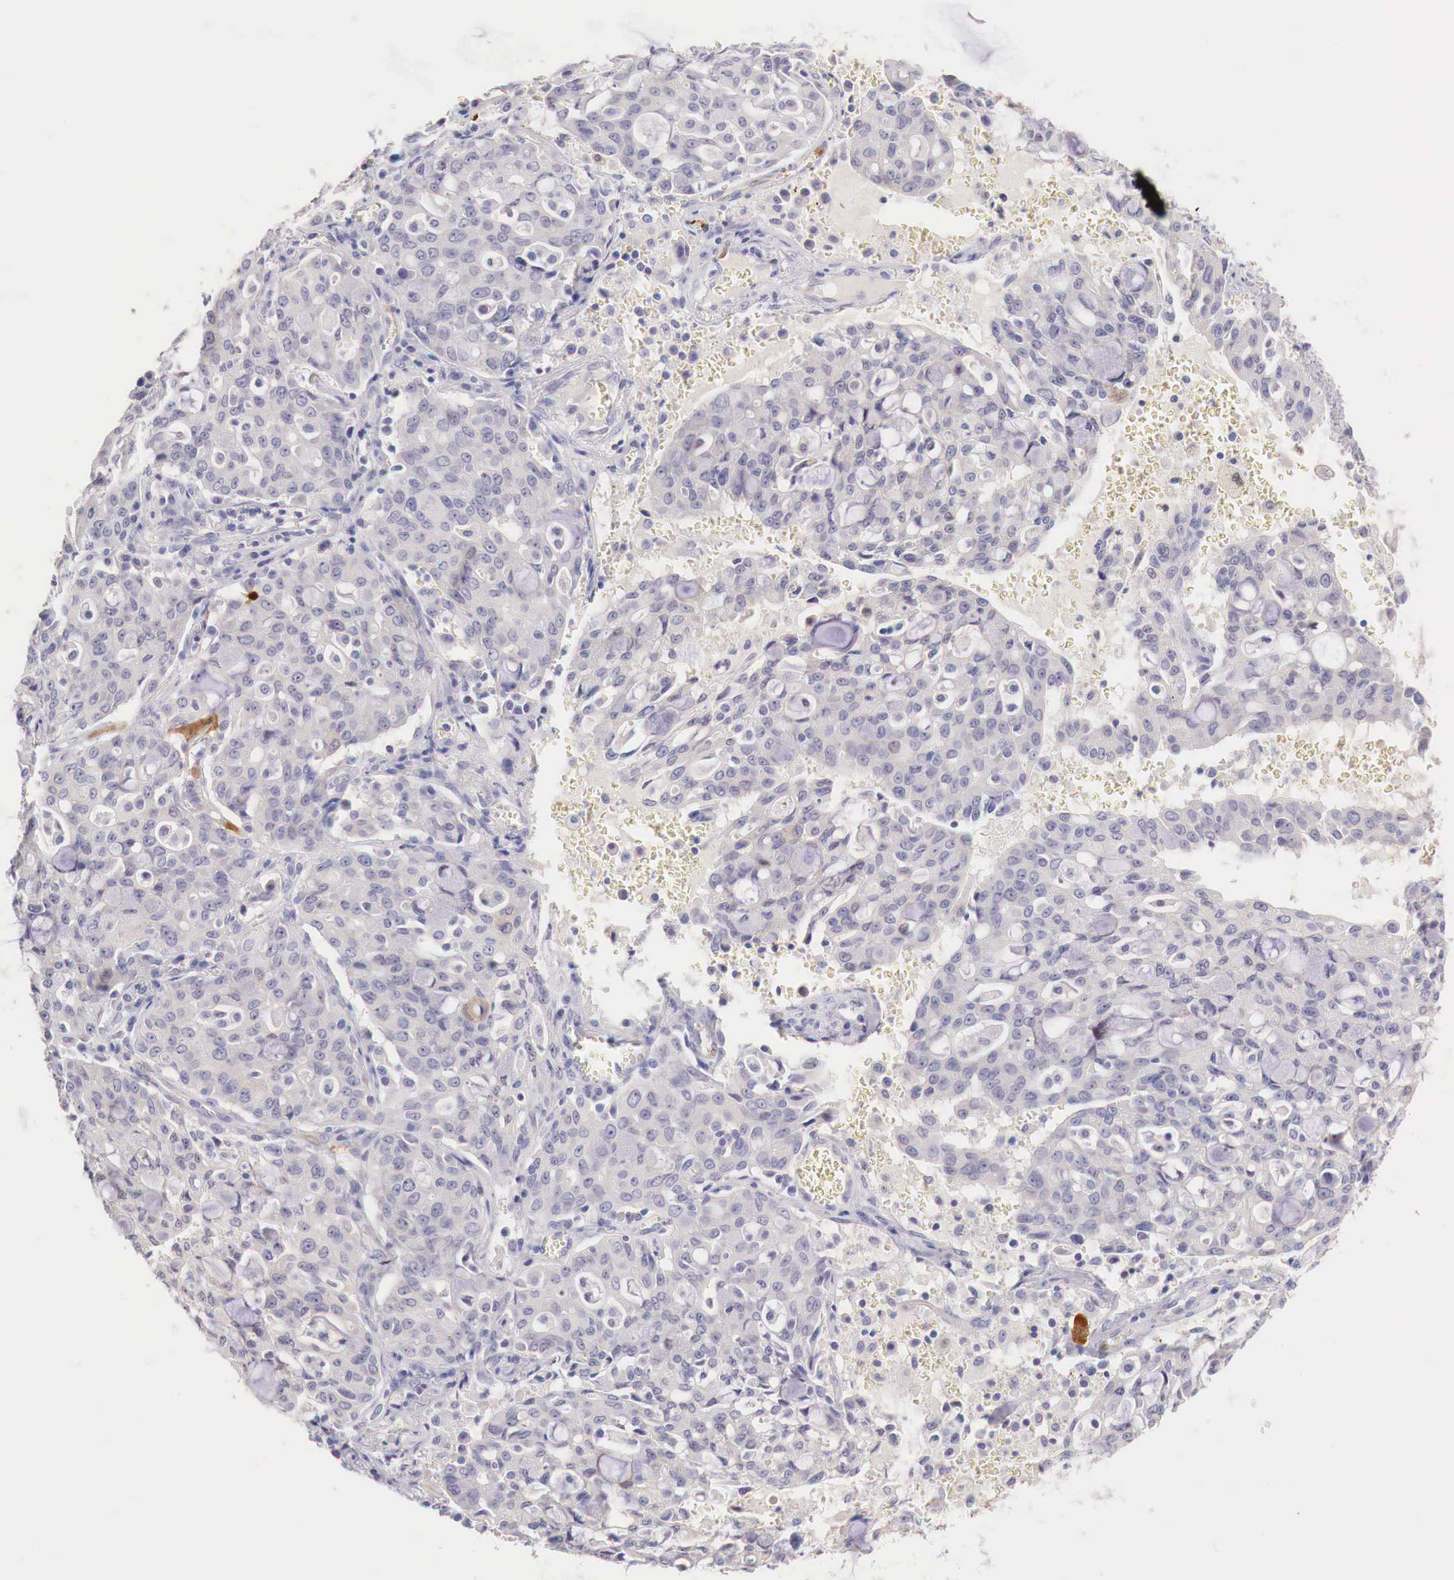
{"staining": {"intensity": "negative", "quantity": "none", "location": "none"}, "tissue": "lung cancer", "cell_type": "Tumor cells", "image_type": "cancer", "snomed": [{"axis": "morphology", "description": "Adenocarcinoma, NOS"}, {"axis": "topography", "description": "Lung"}], "caption": "High magnification brightfield microscopy of lung cancer stained with DAB (brown) and counterstained with hematoxylin (blue): tumor cells show no significant staining.", "gene": "ITIH6", "patient": {"sex": "female", "age": 44}}